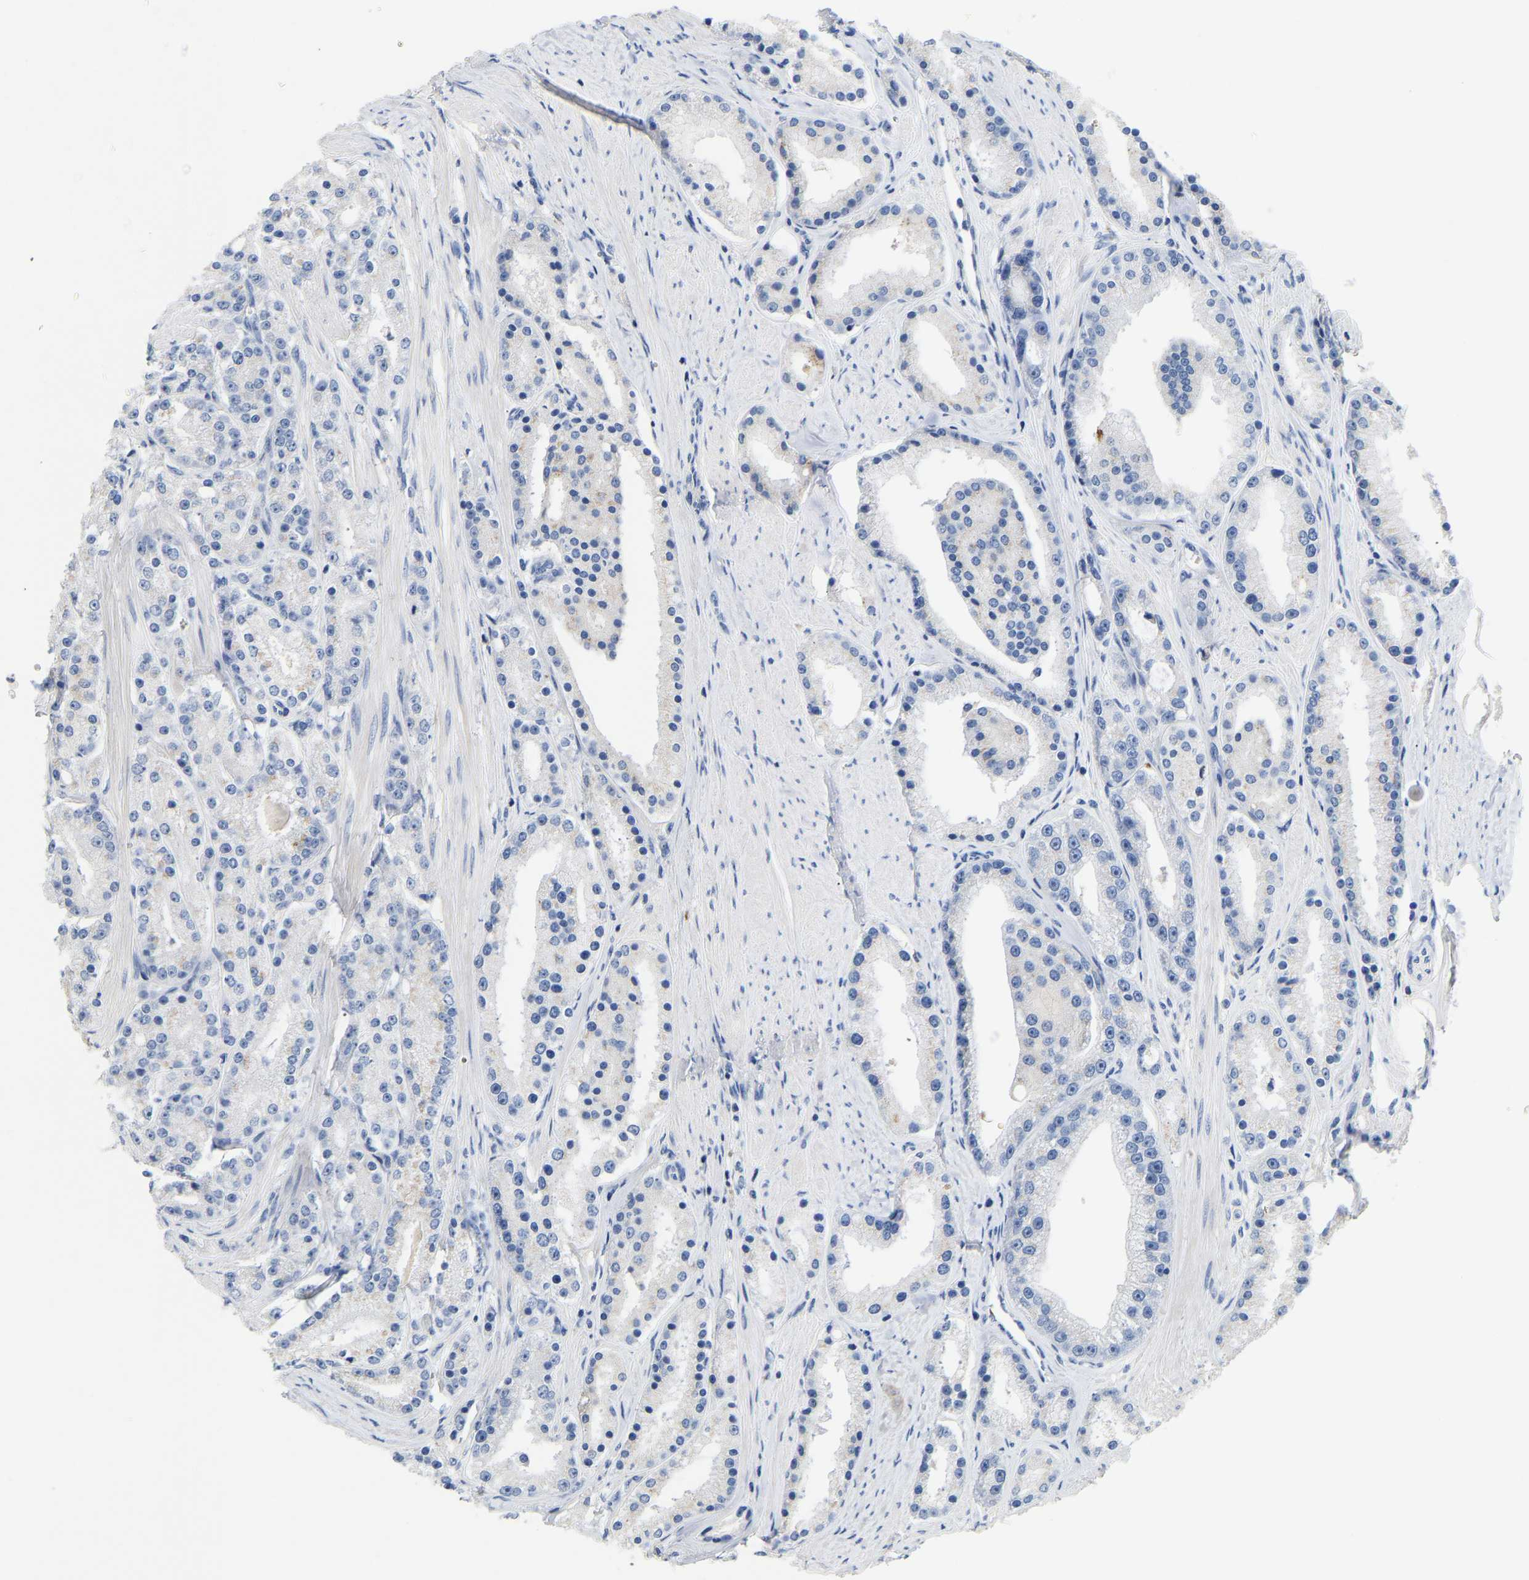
{"staining": {"intensity": "negative", "quantity": "none", "location": "none"}, "tissue": "prostate cancer", "cell_type": "Tumor cells", "image_type": "cancer", "snomed": [{"axis": "morphology", "description": "Adenocarcinoma, Low grade"}, {"axis": "topography", "description": "Prostate"}], "caption": "The image displays no significant expression in tumor cells of prostate low-grade adenocarcinoma. (IHC, brightfield microscopy, high magnification).", "gene": "FGF18", "patient": {"sex": "male", "age": 63}}